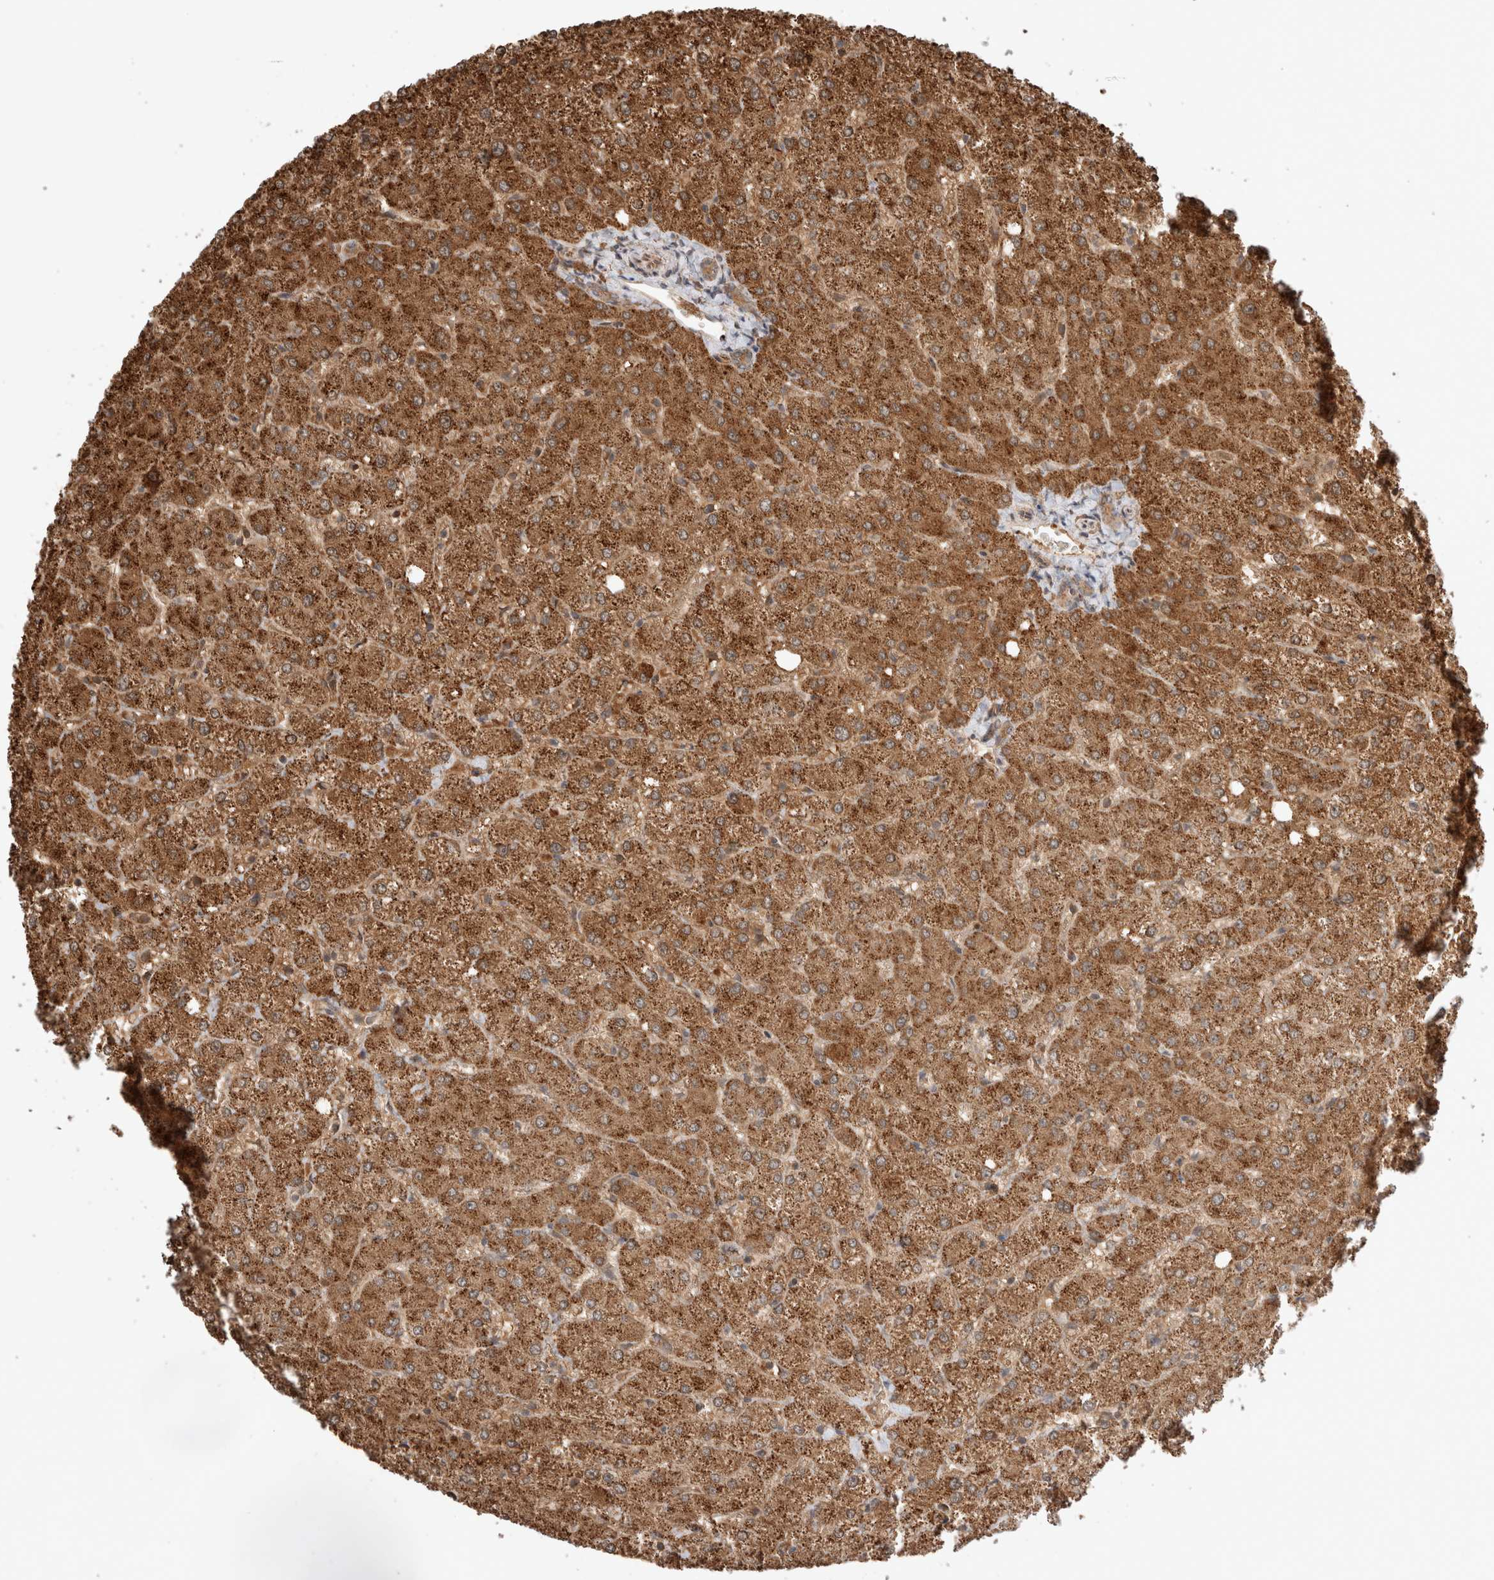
{"staining": {"intensity": "moderate", "quantity": ">75%", "location": "cytoplasmic/membranous"}, "tissue": "liver", "cell_type": "Cholangiocytes", "image_type": "normal", "snomed": [{"axis": "morphology", "description": "Normal tissue, NOS"}, {"axis": "topography", "description": "Liver"}], "caption": "DAB immunohistochemical staining of normal human liver reveals moderate cytoplasmic/membranous protein staining in about >75% of cholangiocytes.", "gene": "ZNF649", "patient": {"sex": "female", "age": 54}}